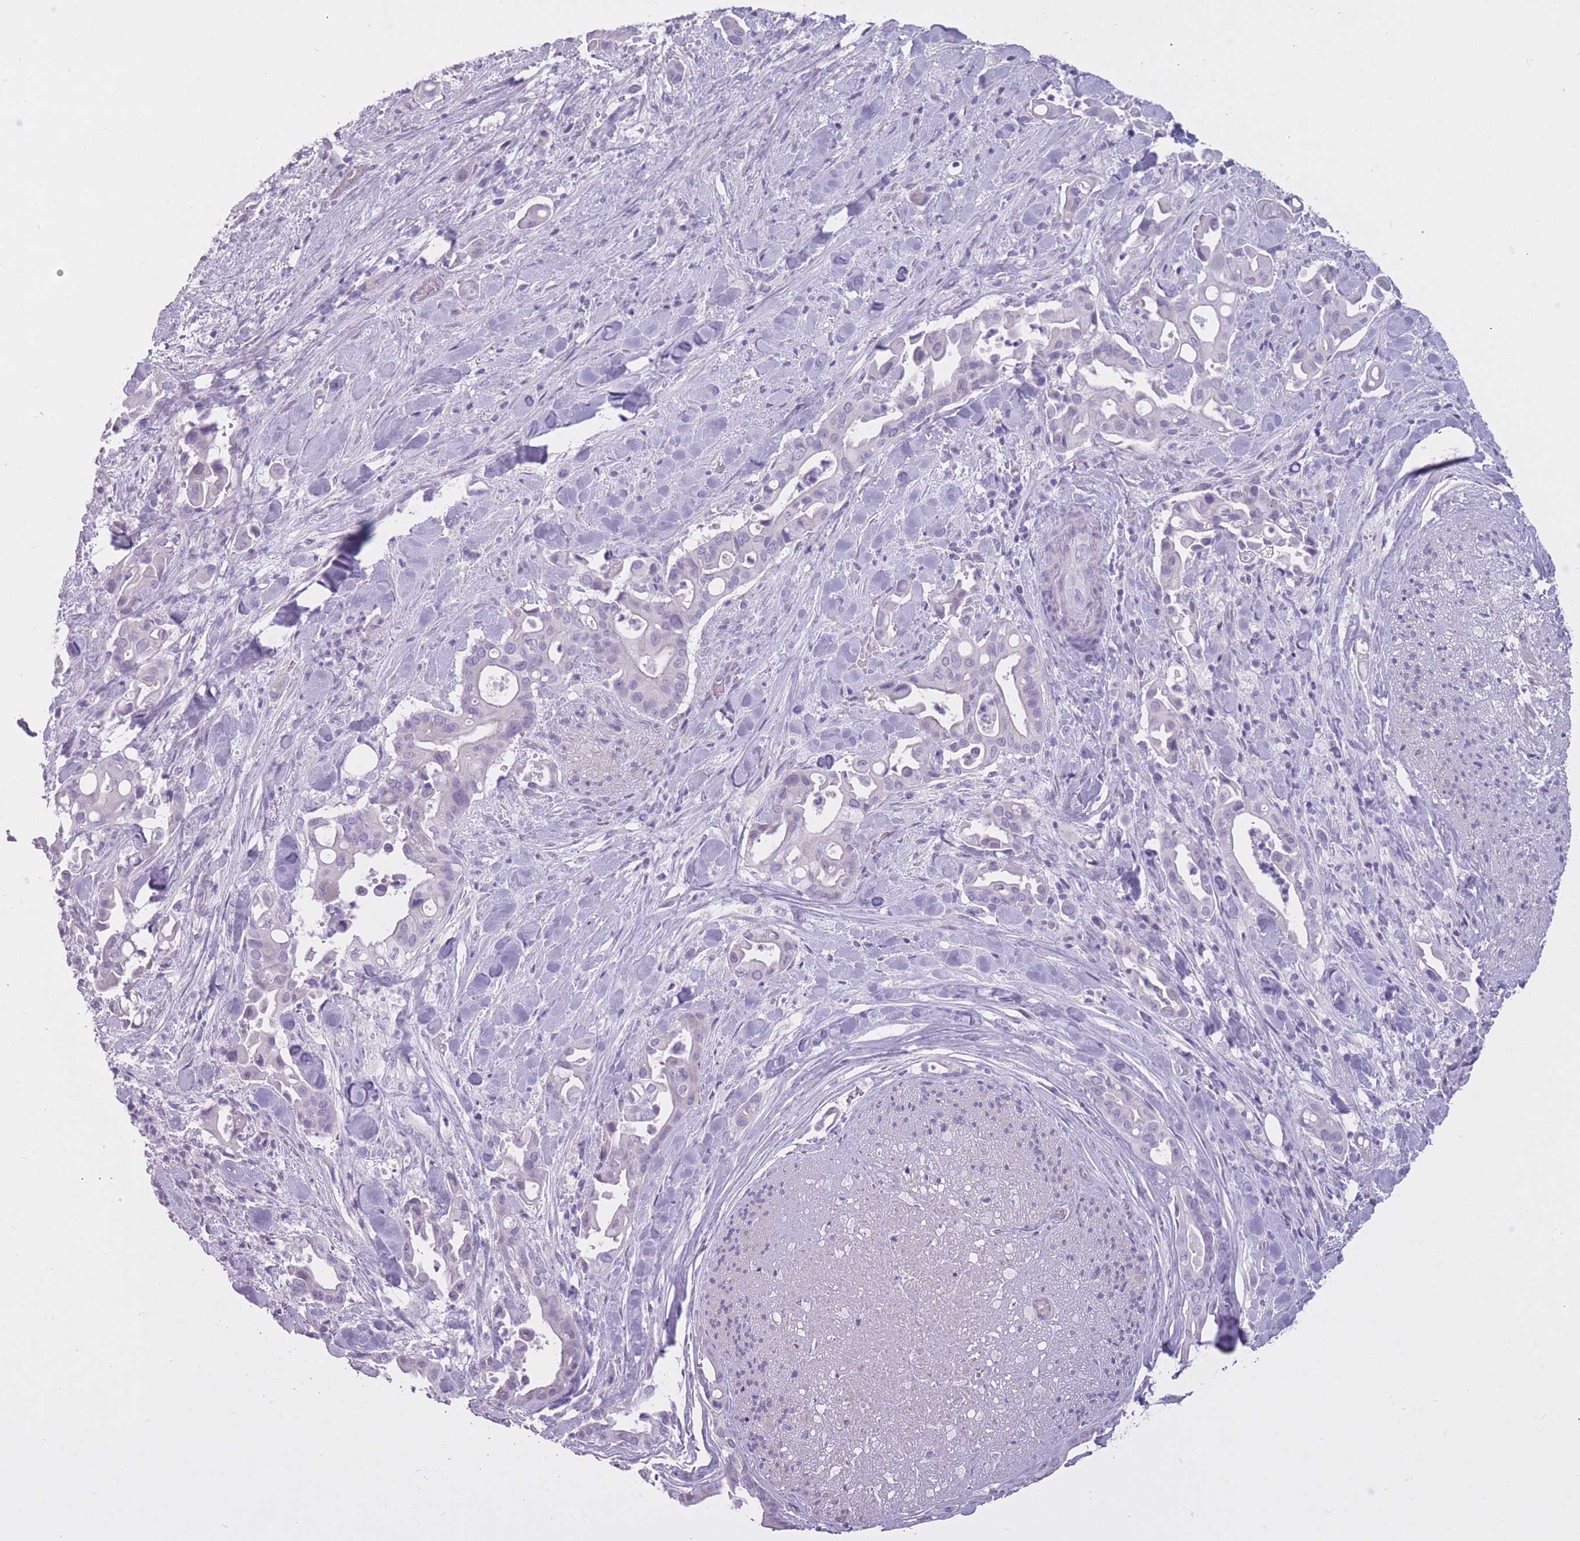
{"staining": {"intensity": "negative", "quantity": "none", "location": "none"}, "tissue": "liver cancer", "cell_type": "Tumor cells", "image_type": "cancer", "snomed": [{"axis": "morphology", "description": "Cholangiocarcinoma"}, {"axis": "topography", "description": "Liver"}], "caption": "Immunohistochemistry micrograph of neoplastic tissue: cholangiocarcinoma (liver) stained with DAB shows no significant protein staining in tumor cells.", "gene": "GOLGA6D", "patient": {"sex": "female", "age": 68}}